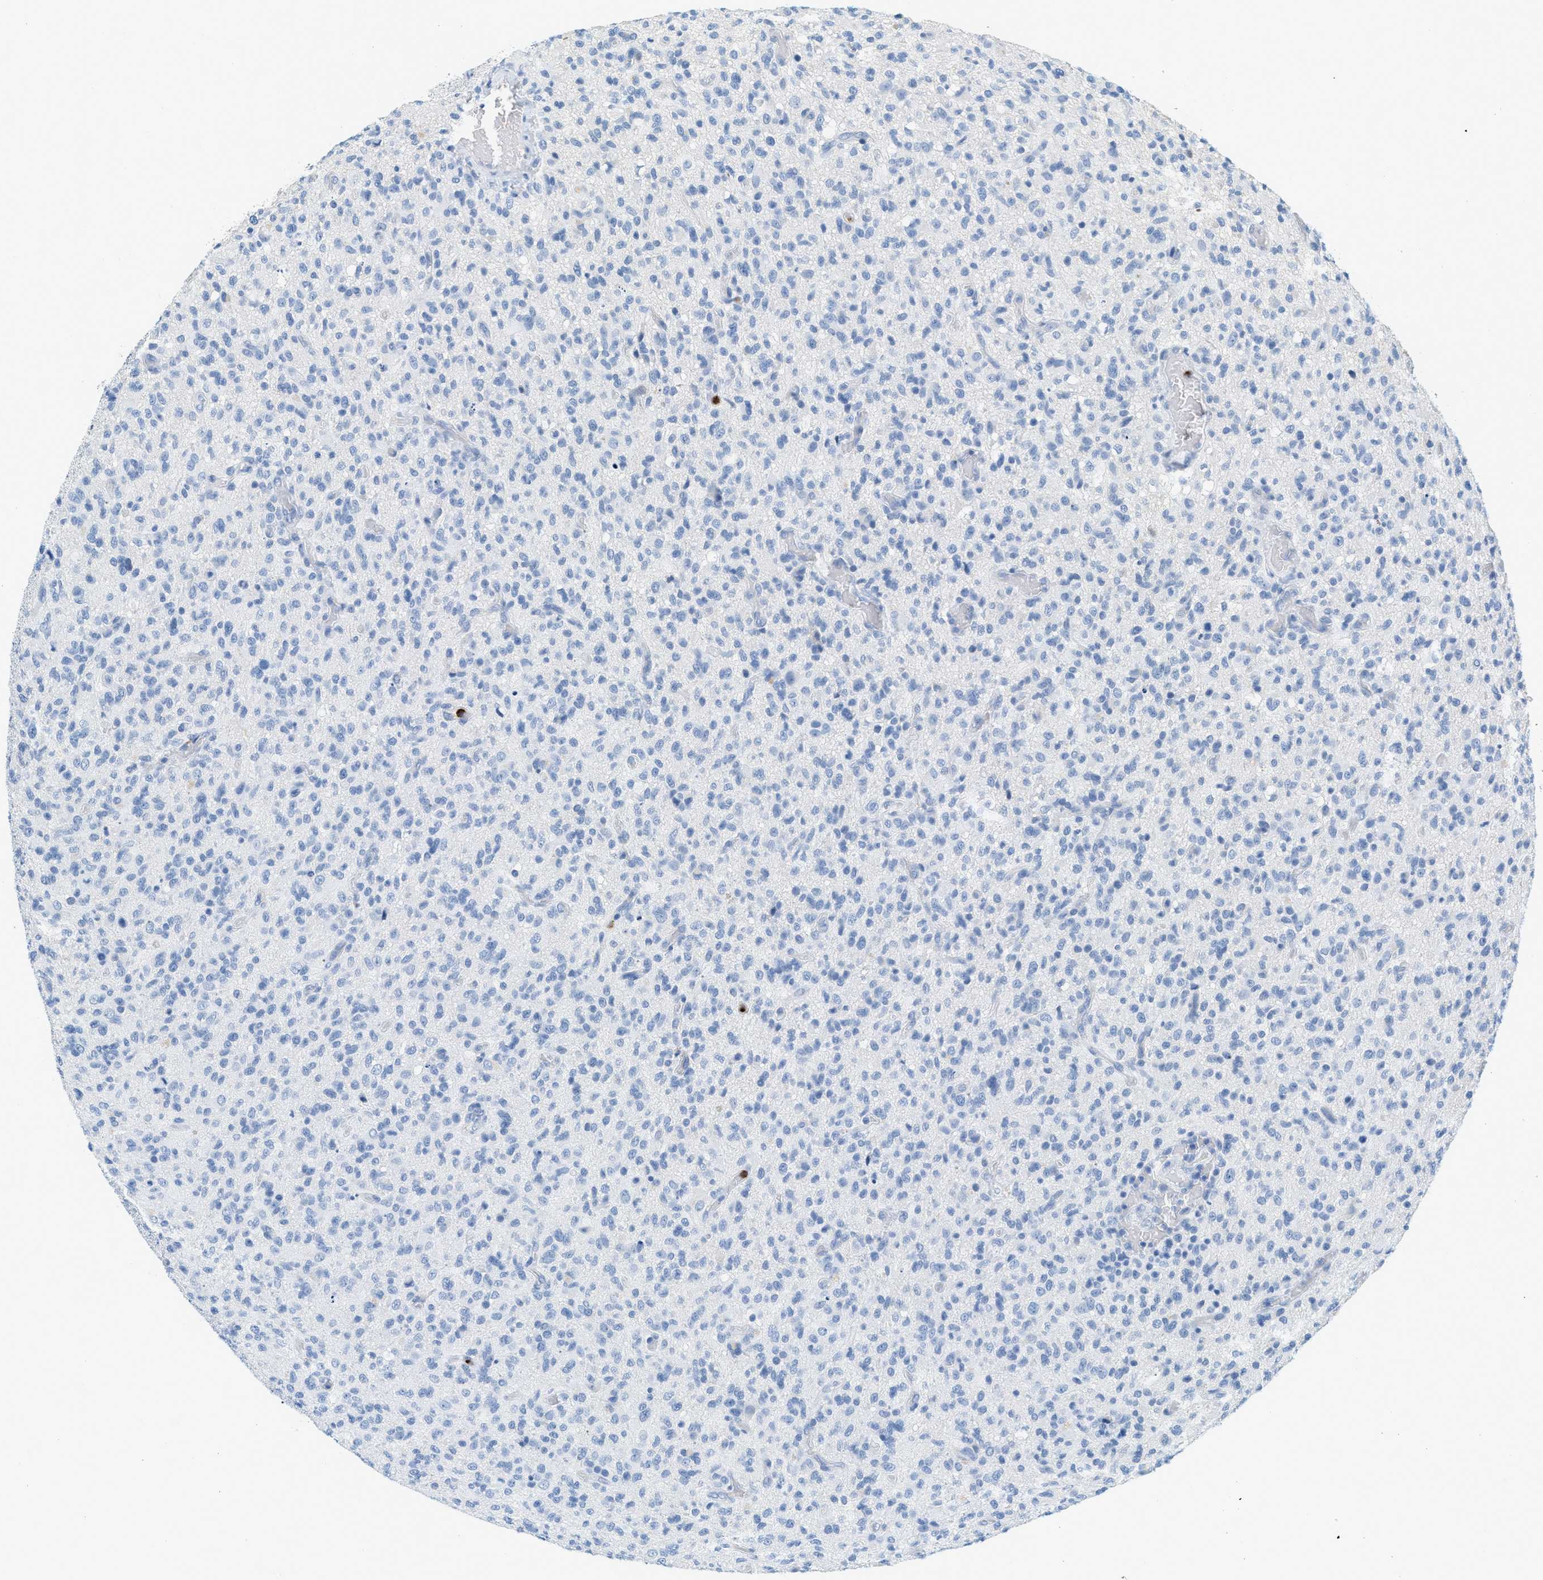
{"staining": {"intensity": "negative", "quantity": "none", "location": "none"}, "tissue": "glioma", "cell_type": "Tumor cells", "image_type": "cancer", "snomed": [{"axis": "morphology", "description": "Glioma, malignant, High grade"}, {"axis": "topography", "description": "Brain"}], "caption": "An immunohistochemistry histopathology image of glioma is shown. There is no staining in tumor cells of glioma. Brightfield microscopy of immunohistochemistry stained with DAB (3,3'-diaminobenzidine) (brown) and hematoxylin (blue), captured at high magnification.", "gene": "LCN2", "patient": {"sex": "male", "age": 71}}